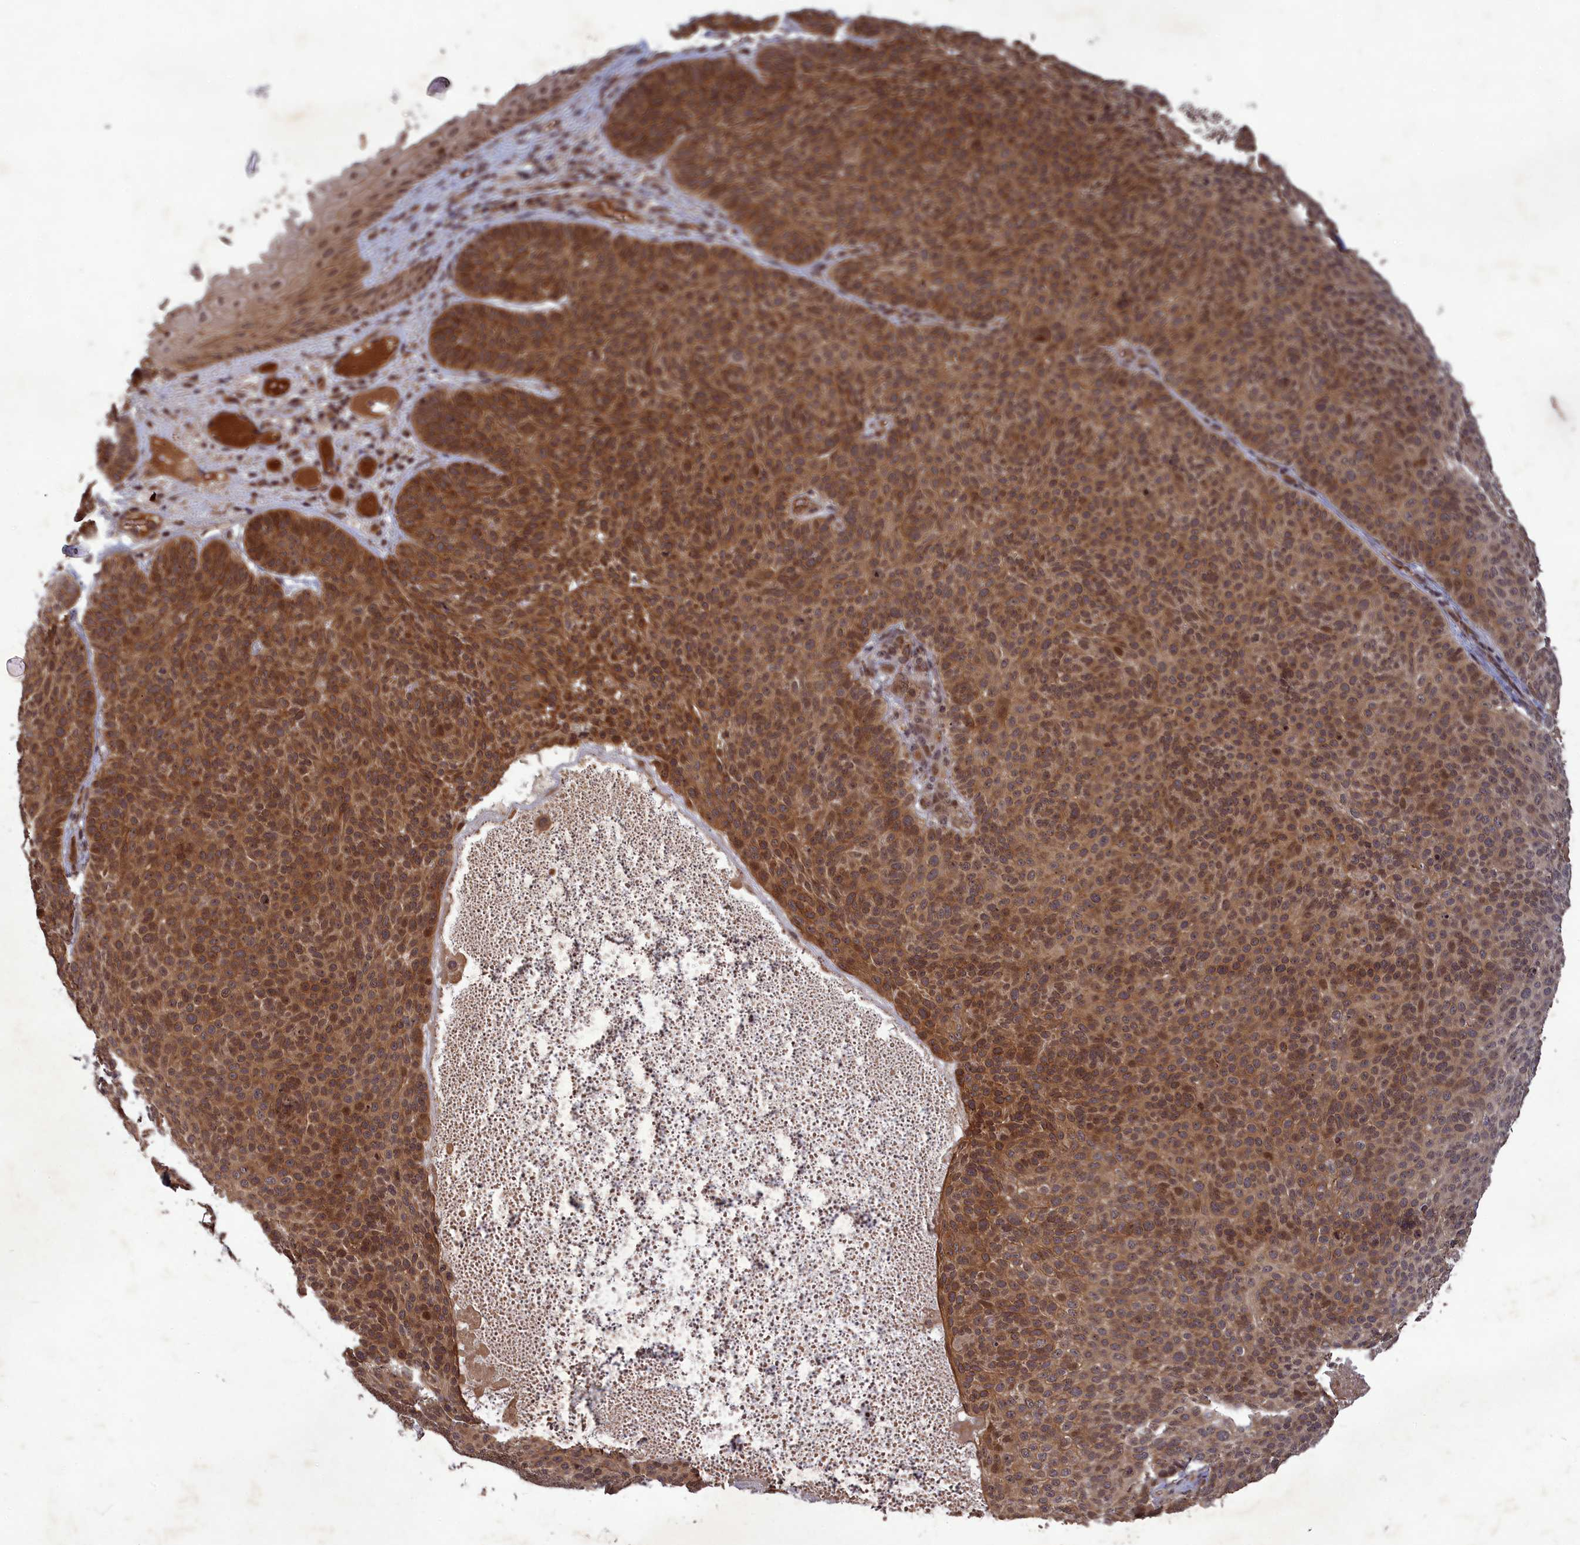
{"staining": {"intensity": "moderate", "quantity": ">75%", "location": "cytoplasmic/membranous"}, "tissue": "skin cancer", "cell_type": "Tumor cells", "image_type": "cancer", "snomed": [{"axis": "morphology", "description": "Basal cell carcinoma"}, {"axis": "topography", "description": "Skin"}], "caption": "Moderate cytoplasmic/membranous expression is identified in about >75% of tumor cells in skin cancer.", "gene": "SRMS", "patient": {"sex": "male", "age": 85}}